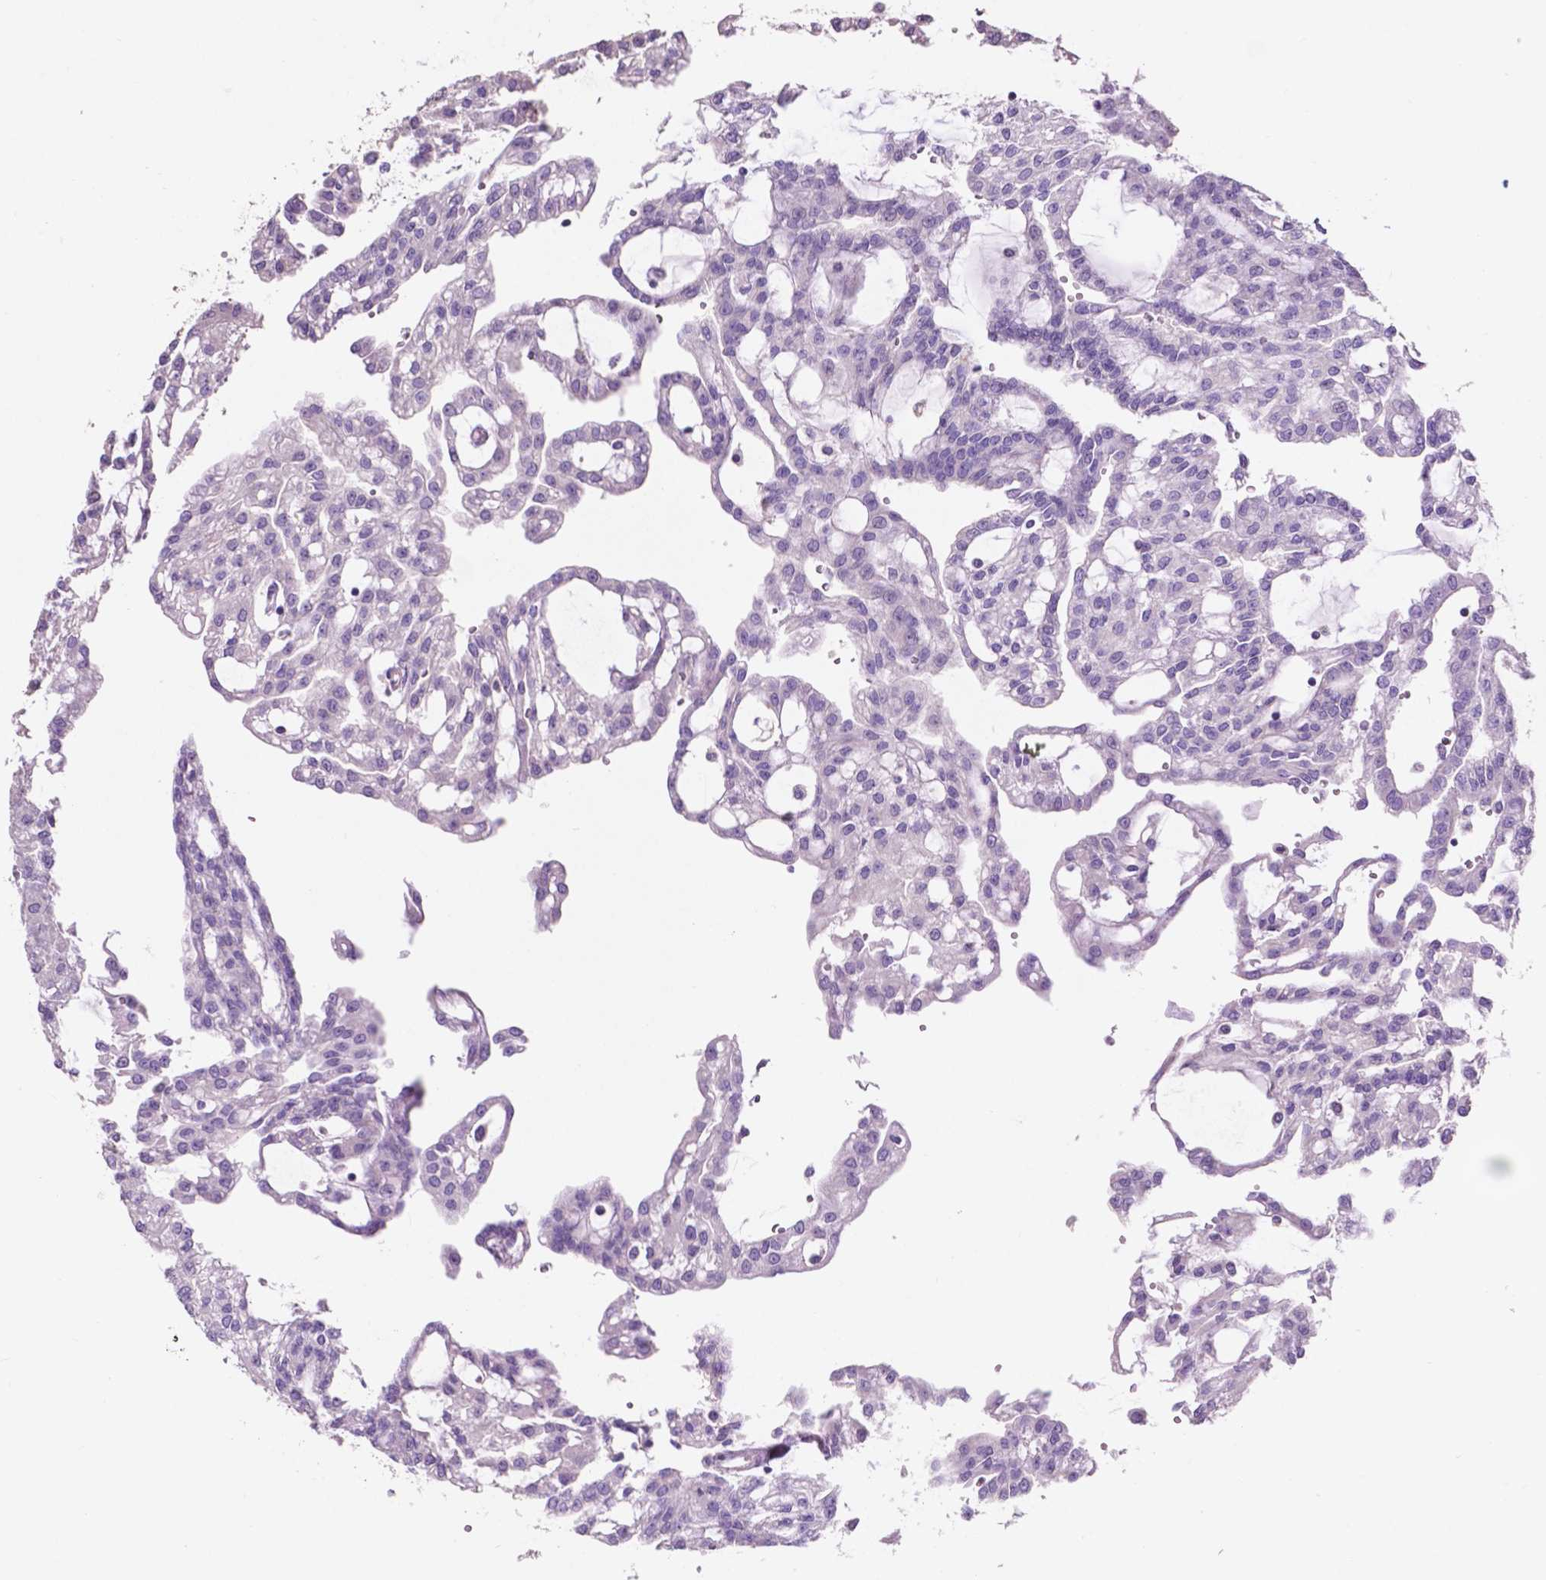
{"staining": {"intensity": "negative", "quantity": "none", "location": "none"}, "tissue": "renal cancer", "cell_type": "Tumor cells", "image_type": "cancer", "snomed": [{"axis": "morphology", "description": "Adenocarcinoma, NOS"}, {"axis": "topography", "description": "Kidney"}], "caption": "Tumor cells show no significant protein positivity in renal adenocarcinoma. The staining is performed using DAB brown chromogen with nuclei counter-stained in using hematoxylin.", "gene": "CLDN17", "patient": {"sex": "male", "age": 63}}